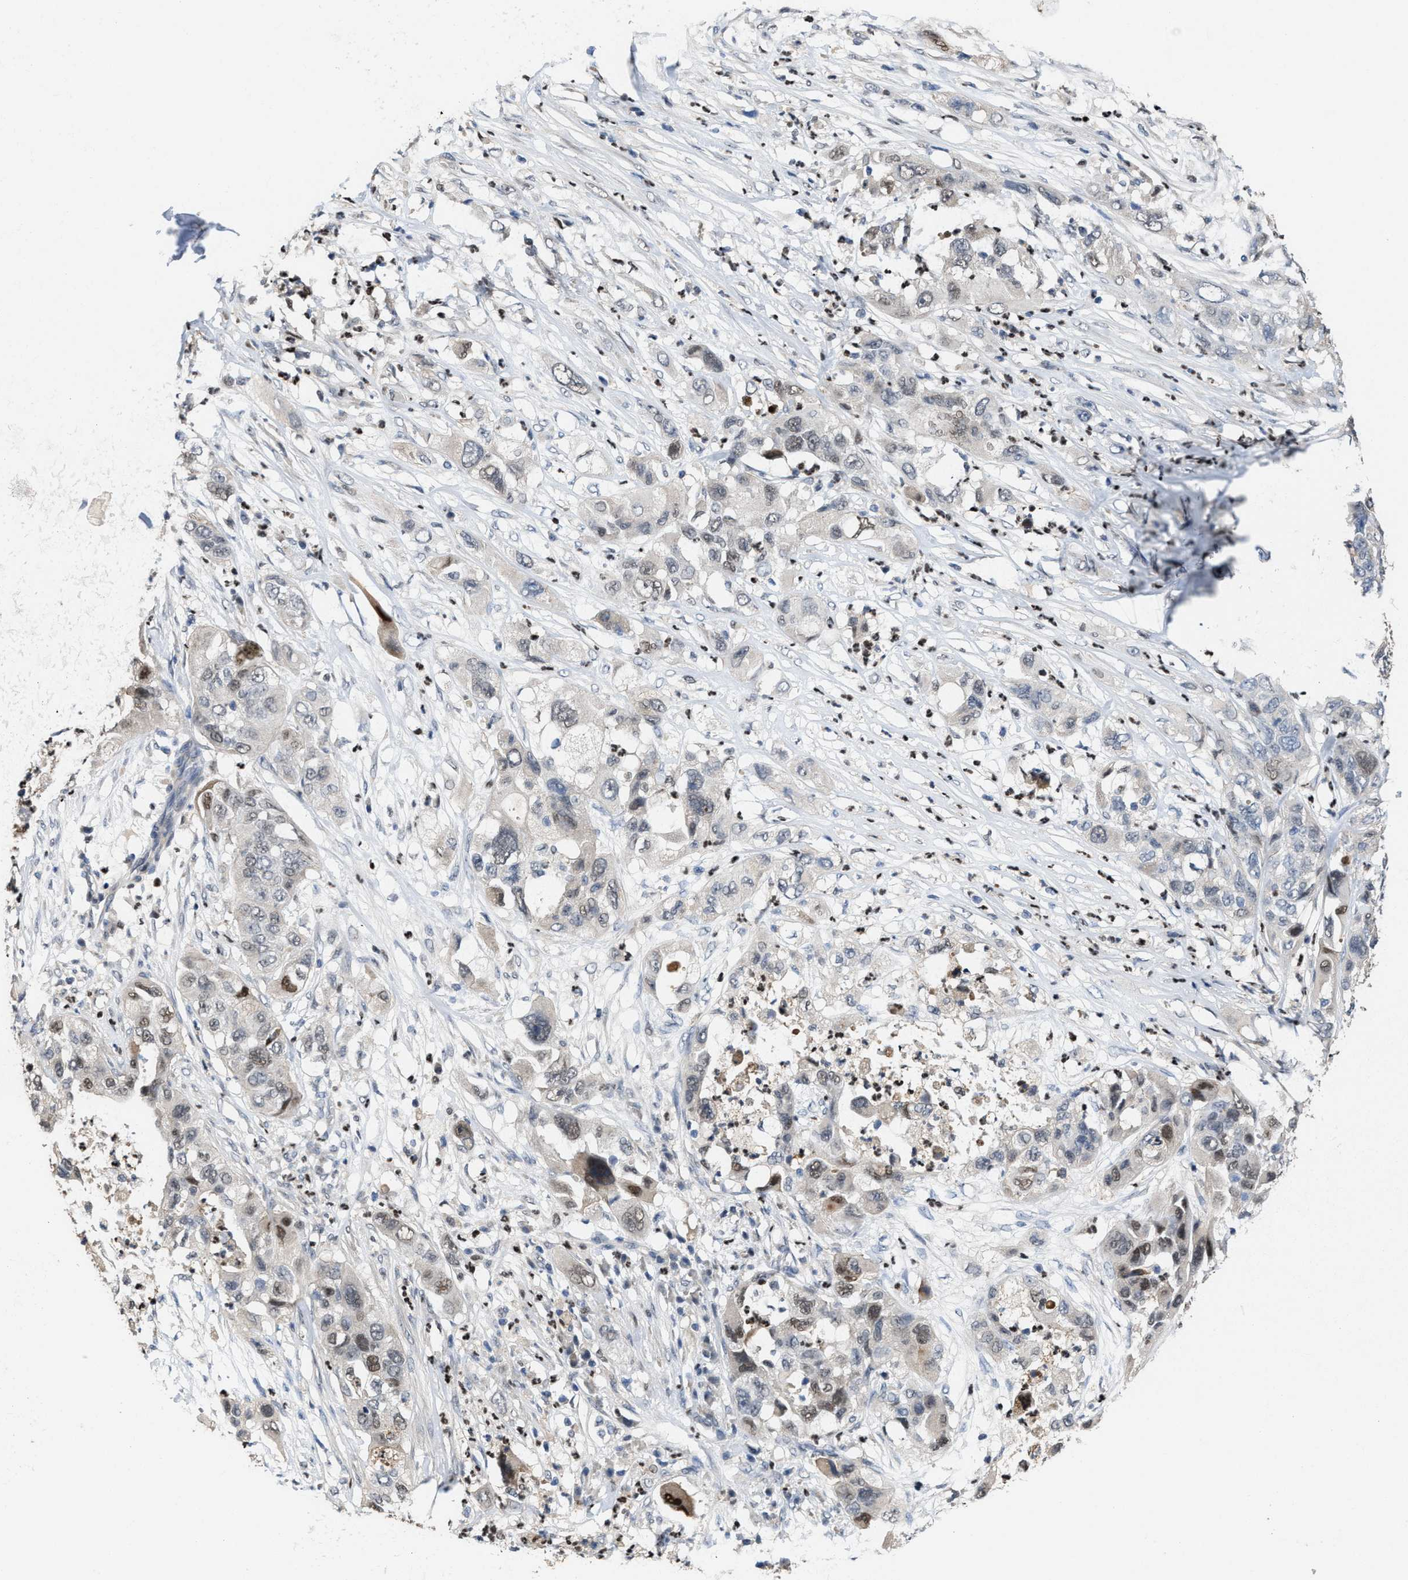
{"staining": {"intensity": "moderate", "quantity": "25%-75%", "location": "nuclear"}, "tissue": "pancreatic cancer", "cell_type": "Tumor cells", "image_type": "cancer", "snomed": [{"axis": "morphology", "description": "Adenocarcinoma, NOS"}, {"axis": "topography", "description": "Pancreas"}], "caption": "The micrograph exhibits immunohistochemical staining of adenocarcinoma (pancreatic). There is moderate nuclear staining is identified in about 25%-75% of tumor cells.", "gene": "ZNF20", "patient": {"sex": "female", "age": 78}}